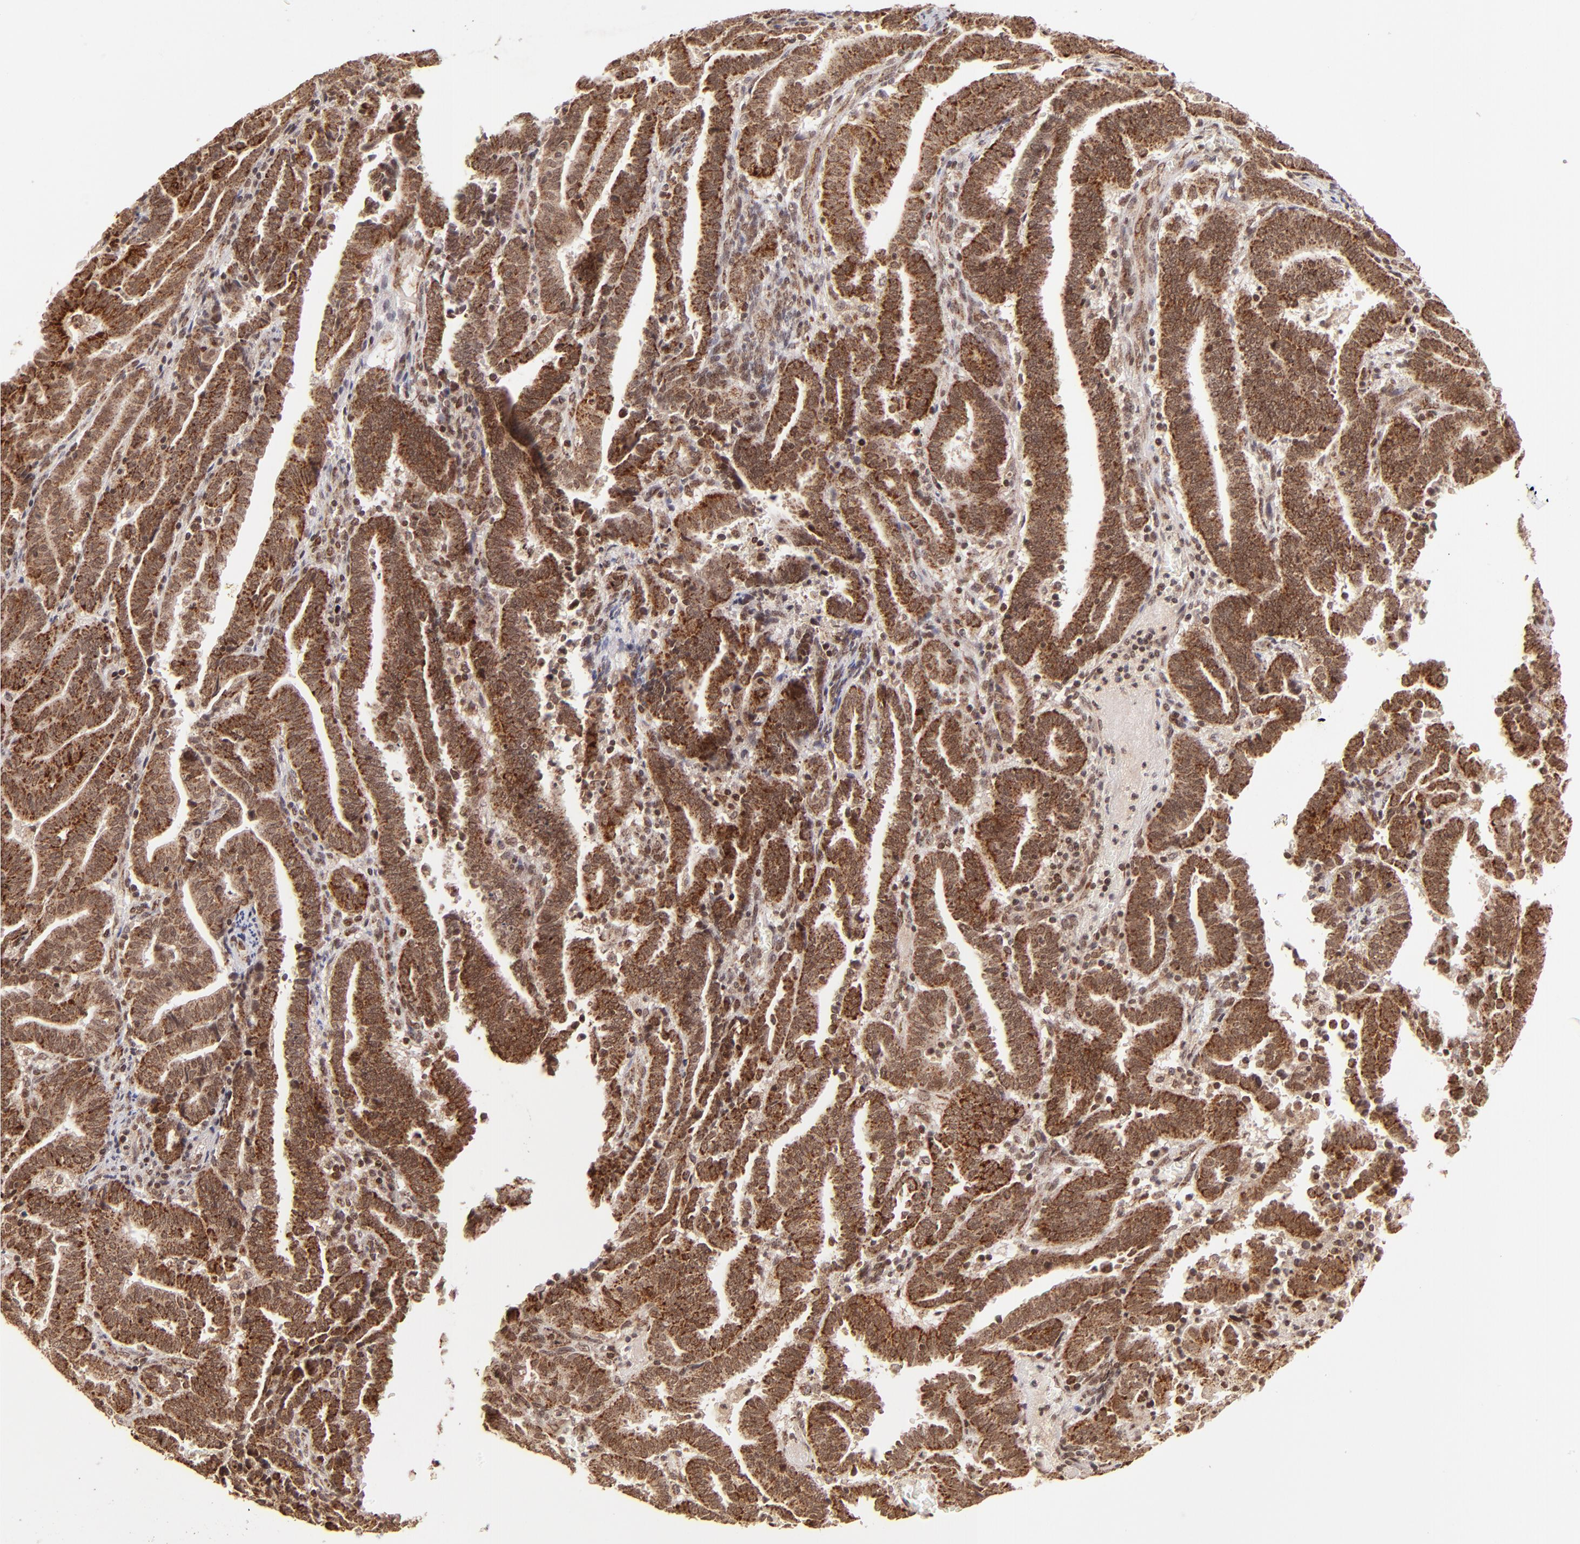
{"staining": {"intensity": "strong", "quantity": ">75%", "location": "cytoplasmic/membranous"}, "tissue": "endometrial cancer", "cell_type": "Tumor cells", "image_type": "cancer", "snomed": [{"axis": "morphology", "description": "Adenocarcinoma, NOS"}, {"axis": "topography", "description": "Uterus"}], "caption": "This histopathology image displays immunohistochemistry (IHC) staining of endometrial cancer (adenocarcinoma), with high strong cytoplasmic/membranous staining in about >75% of tumor cells.", "gene": "MED15", "patient": {"sex": "female", "age": 83}}